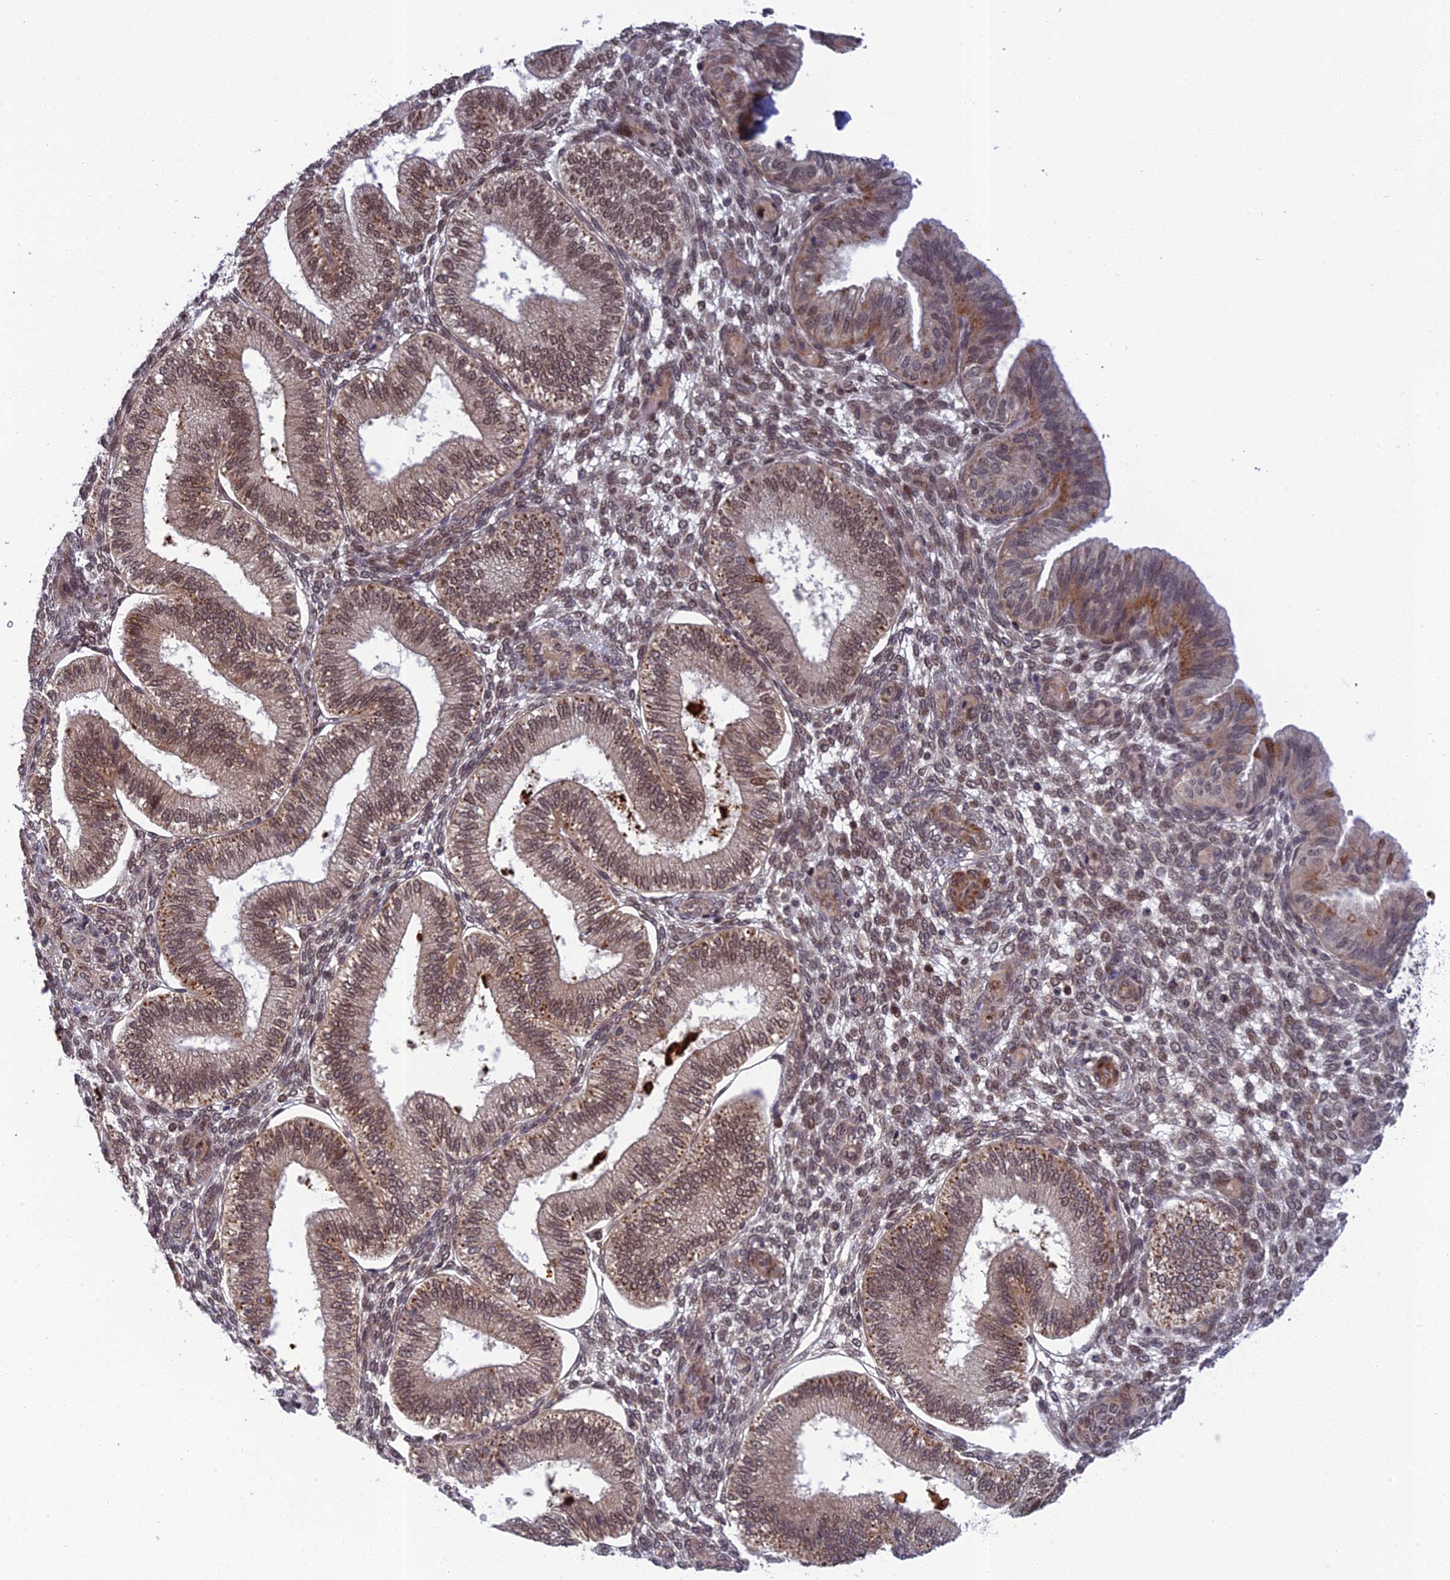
{"staining": {"intensity": "moderate", "quantity": "25%-75%", "location": "nuclear"}, "tissue": "endometrium", "cell_type": "Cells in endometrial stroma", "image_type": "normal", "snomed": [{"axis": "morphology", "description": "Normal tissue, NOS"}, {"axis": "topography", "description": "Endometrium"}], "caption": "Brown immunohistochemical staining in unremarkable endometrium reveals moderate nuclear expression in about 25%-75% of cells in endometrial stroma. The staining was performed using DAB (3,3'-diaminobenzidine), with brown indicating positive protein expression. Nuclei are stained blue with hematoxylin.", "gene": "REXO1", "patient": {"sex": "female", "age": 39}}